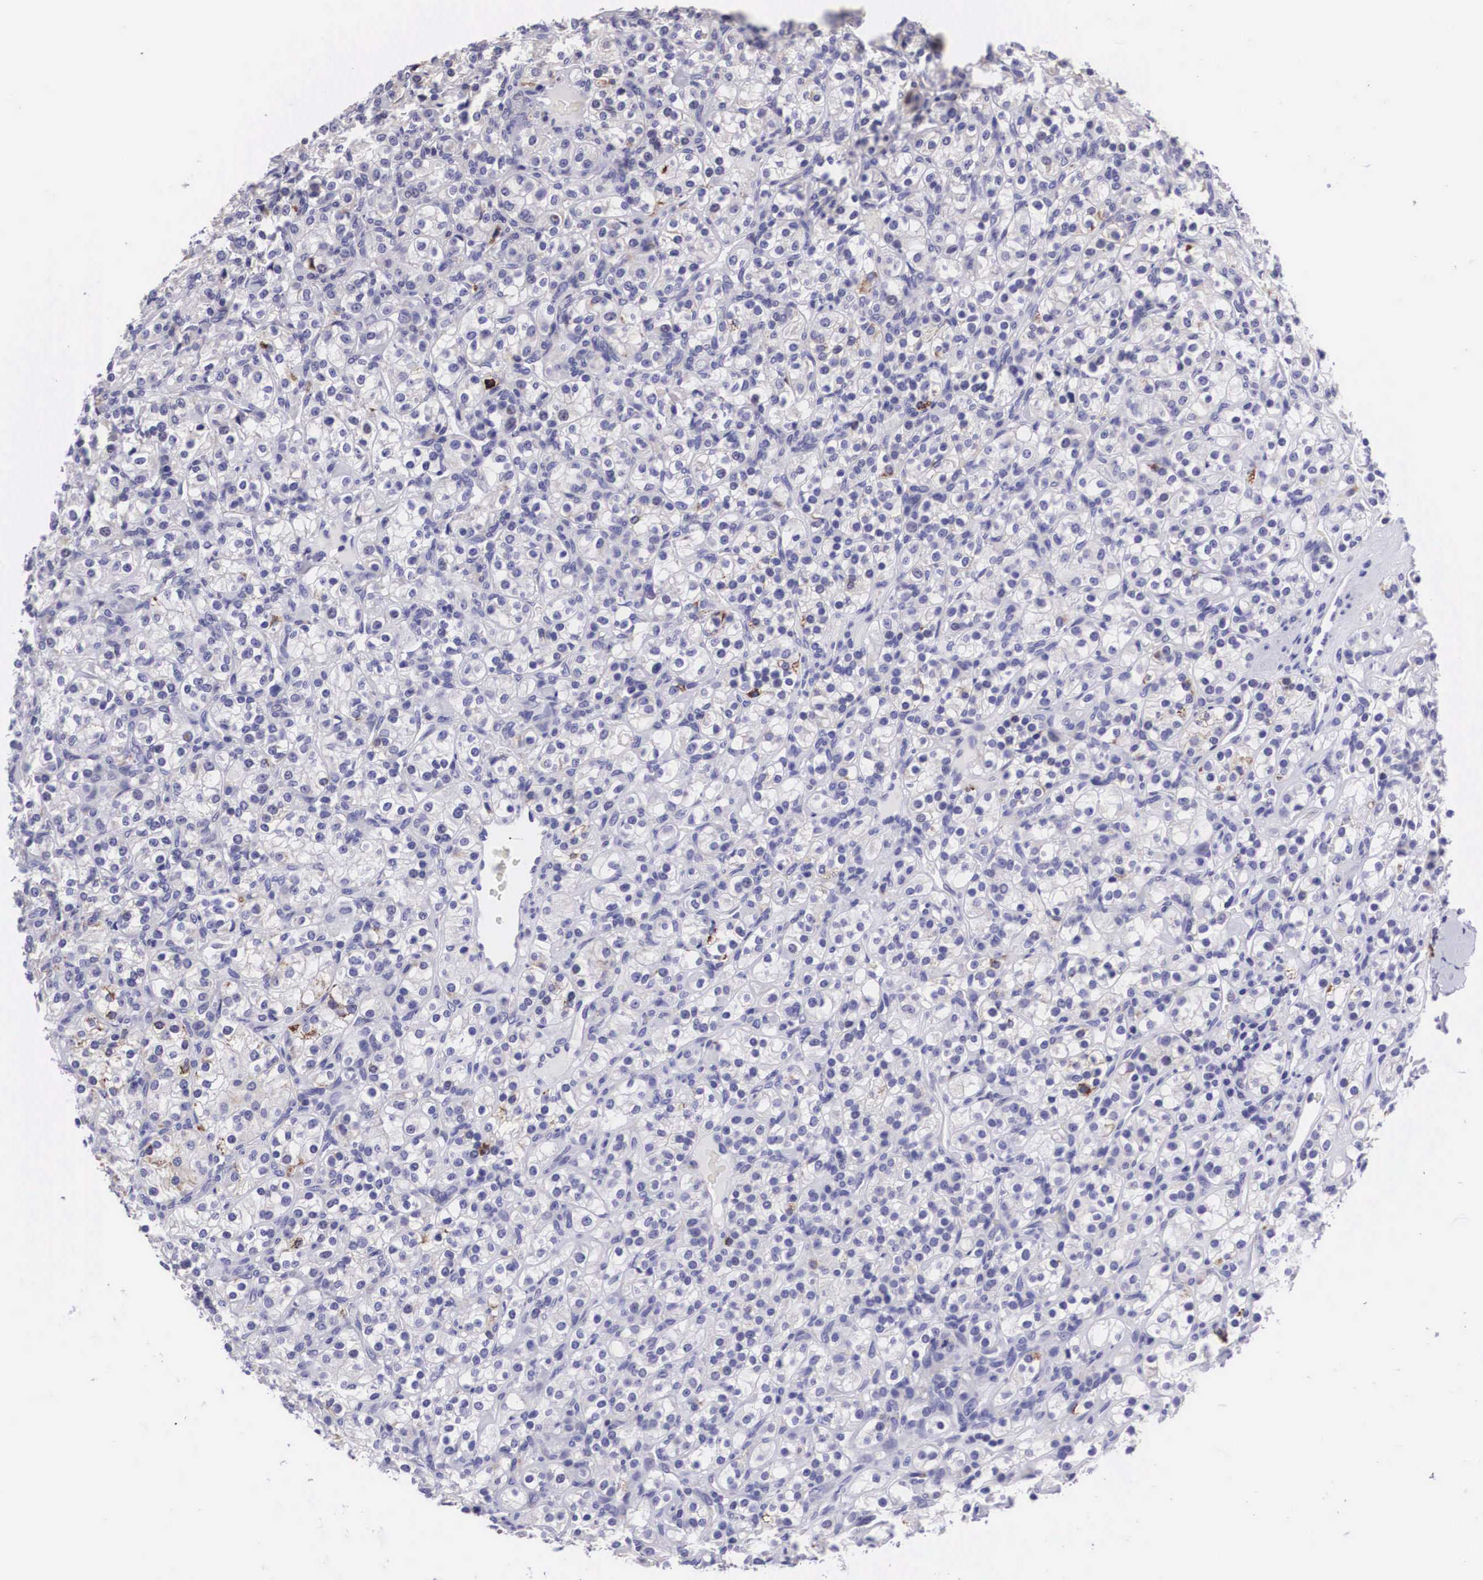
{"staining": {"intensity": "moderate", "quantity": "<25%", "location": "cytoplasmic/membranous"}, "tissue": "renal cancer", "cell_type": "Tumor cells", "image_type": "cancer", "snomed": [{"axis": "morphology", "description": "Adenocarcinoma, NOS"}, {"axis": "topography", "description": "Kidney"}], "caption": "Renal adenocarcinoma stained for a protein (brown) reveals moderate cytoplasmic/membranous positive expression in approximately <25% of tumor cells.", "gene": "ARG2", "patient": {"sex": "male", "age": 77}}